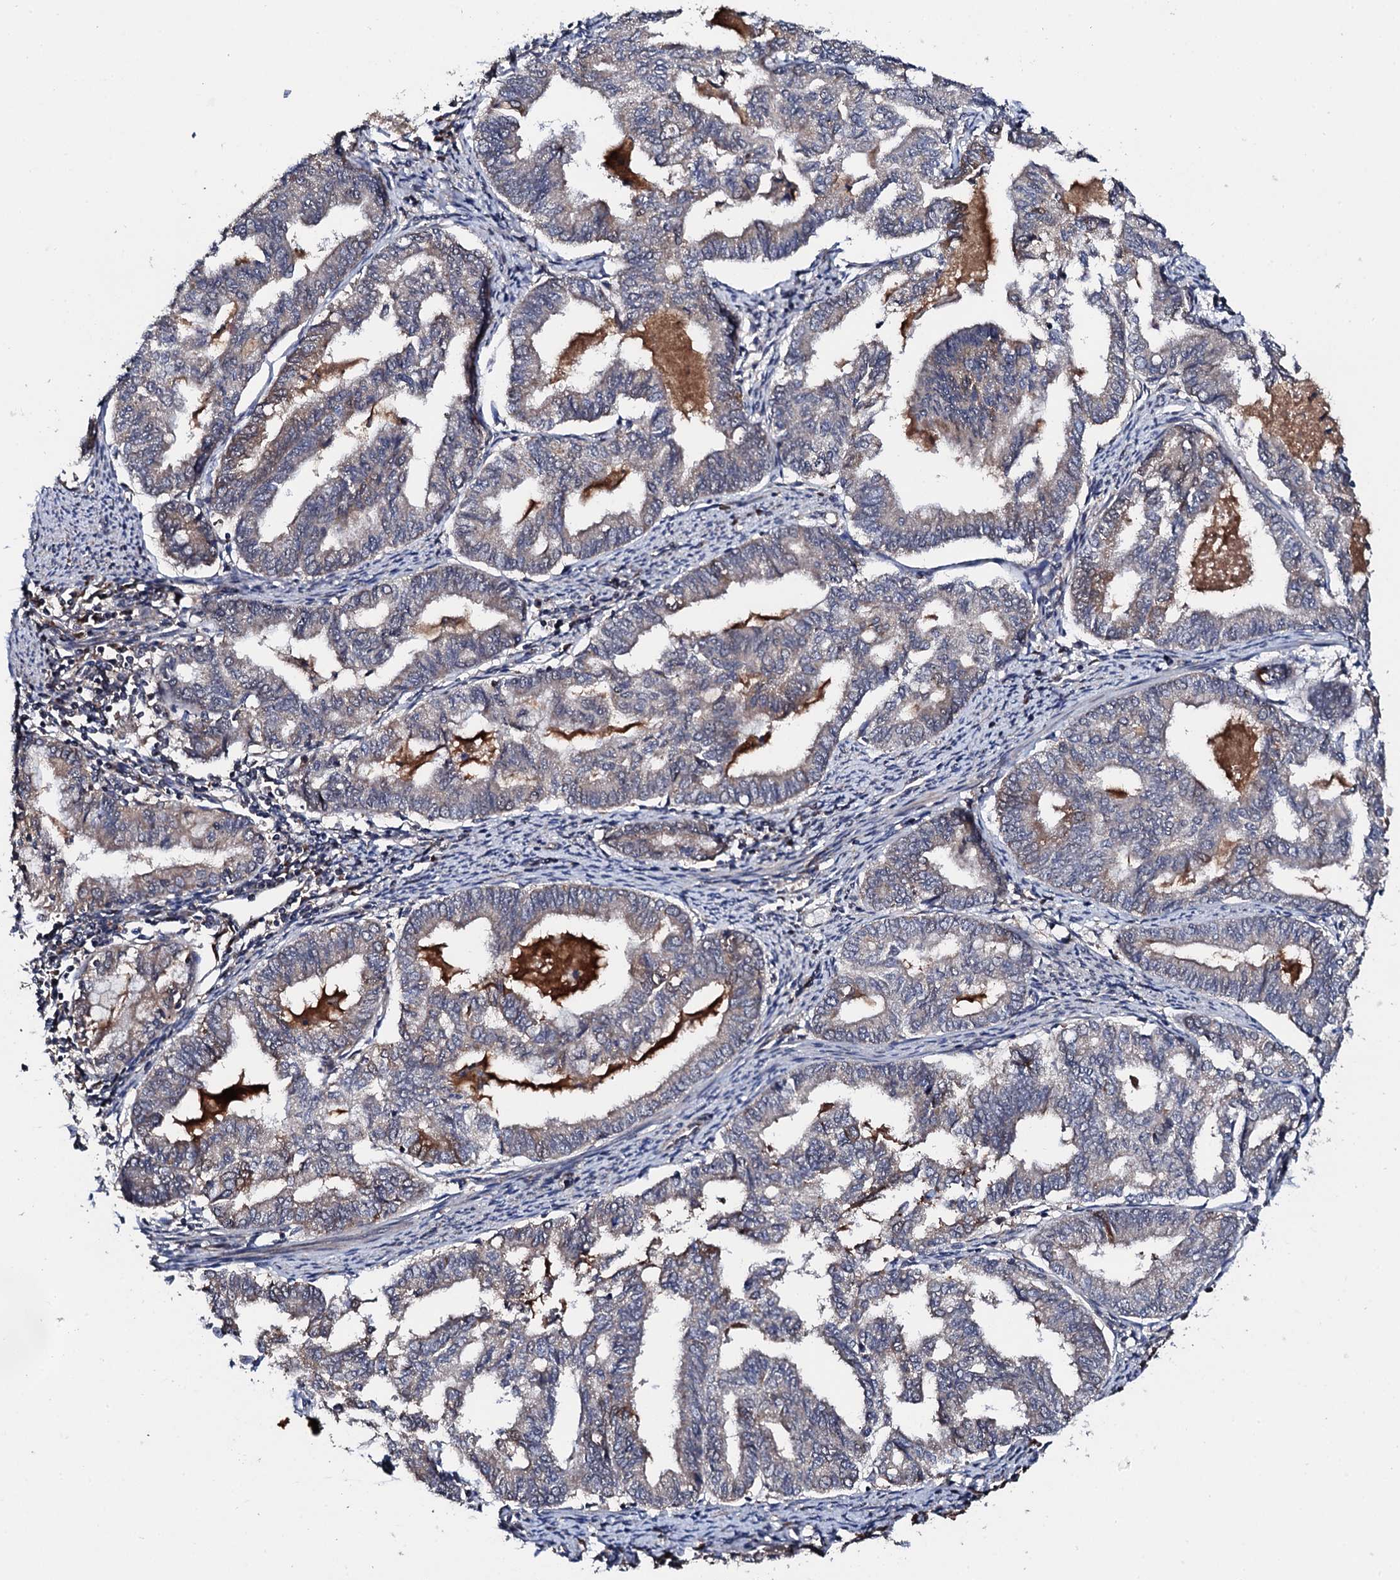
{"staining": {"intensity": "negative", "quantity": "none", "location": "none"}, "tissue": "endometrial cancer", "cell_type": "Tumor cells", "image_type": "cancer", "snomed": [{"axis": "morphology", "description": "Adenocarcinoma, NOS"}, {"axis": "topography", "description": "Endometrium"}], "caption": "Tumor cells show no significant positivity in adenocarcinoma (endometrial).", "gene": "IP6K1", "patient": {"sex": "female", "age": 79}}